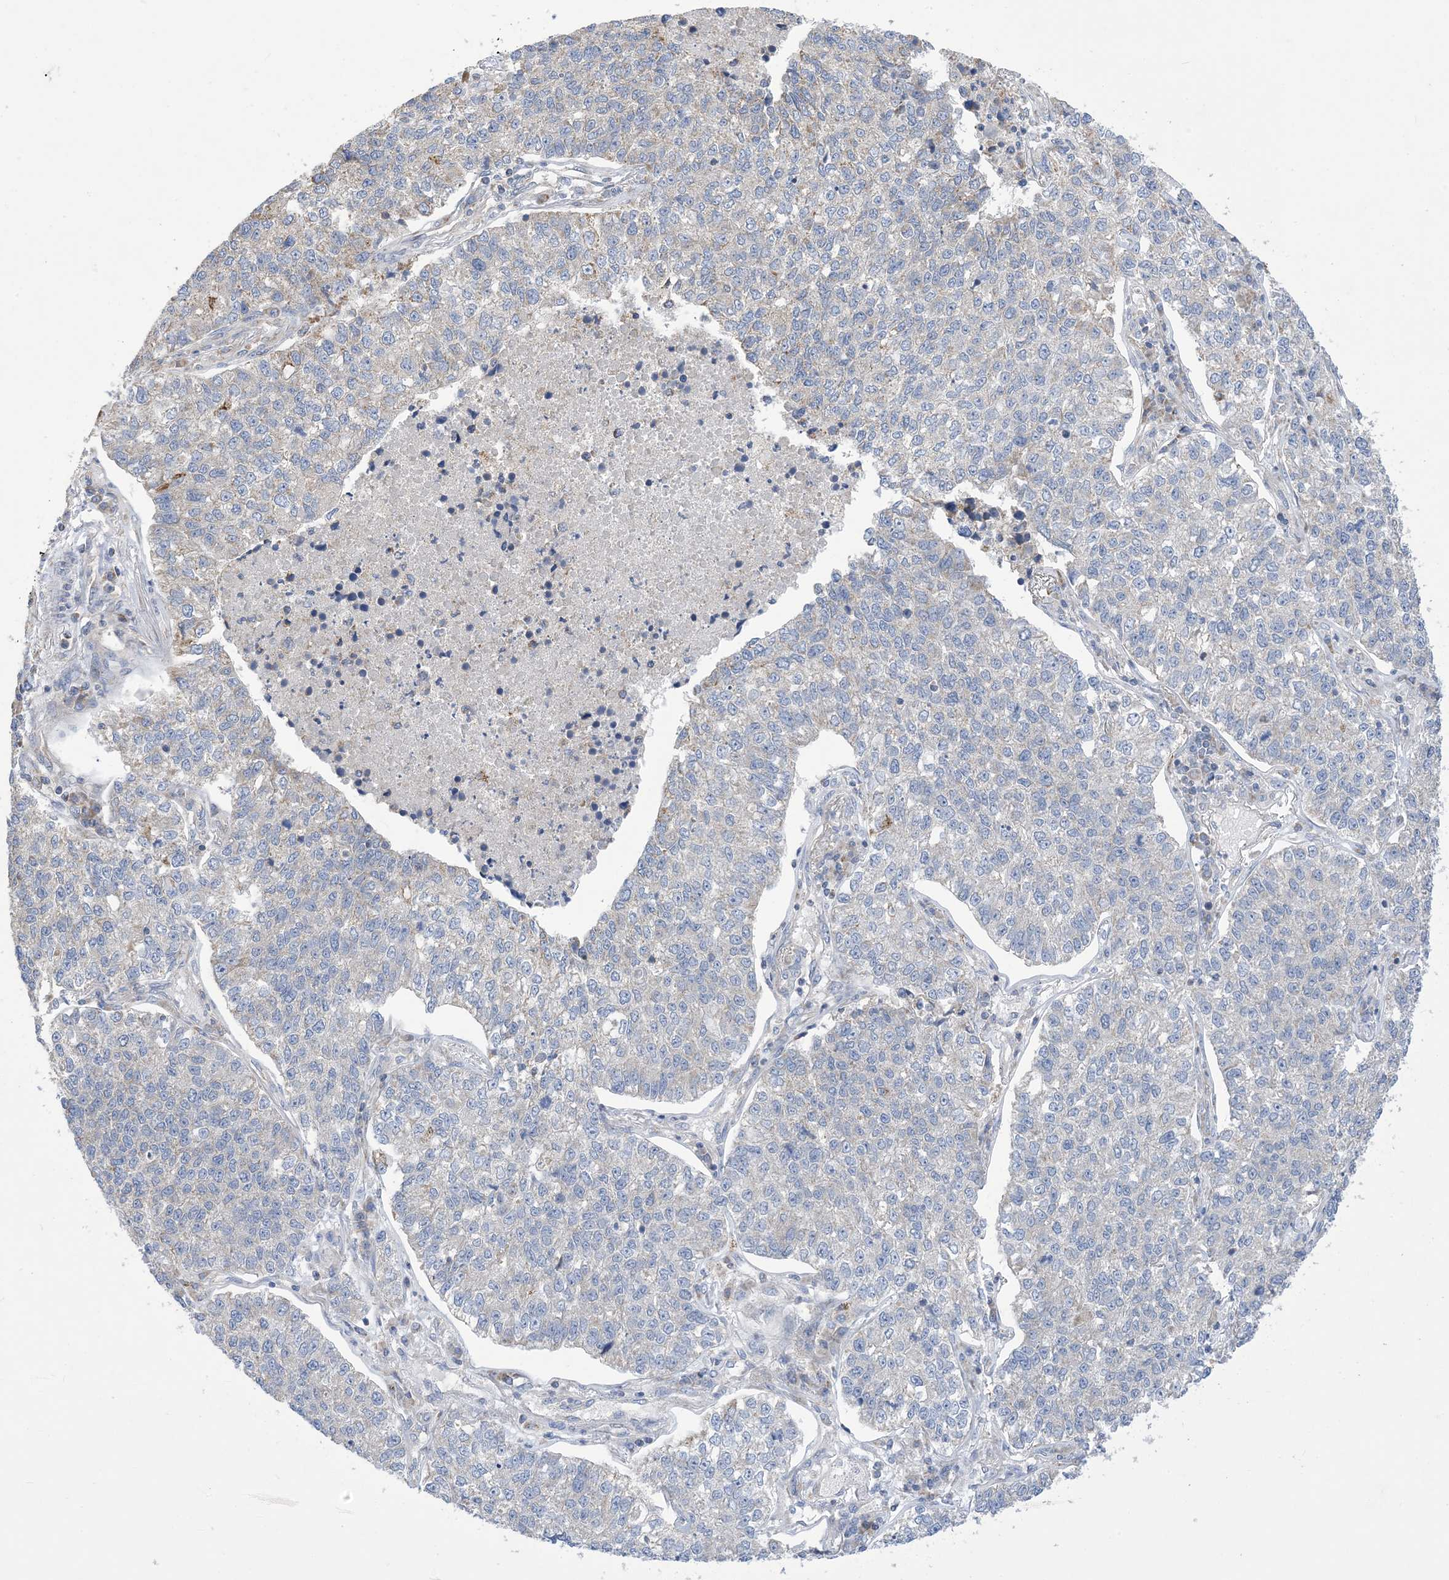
{"staining": {"intensity": "negative", "quantity": "none", "location": "none"}, "tissue": "lung cancer", "cell_type": "Tumor cells", "image_type": "cancer", "snomed": [{"axis": "morphology", "description": "Adenocarcinoma, NOS"}, {"axis": "topography", "description": "Lung"}], "caption": "An IHC photomicrograph of lung cancer is shown. There is no staining in tumor cells of lung cancer.", "gene": "CLEC16A", "patient": {"sex": "male", "age": 49}}